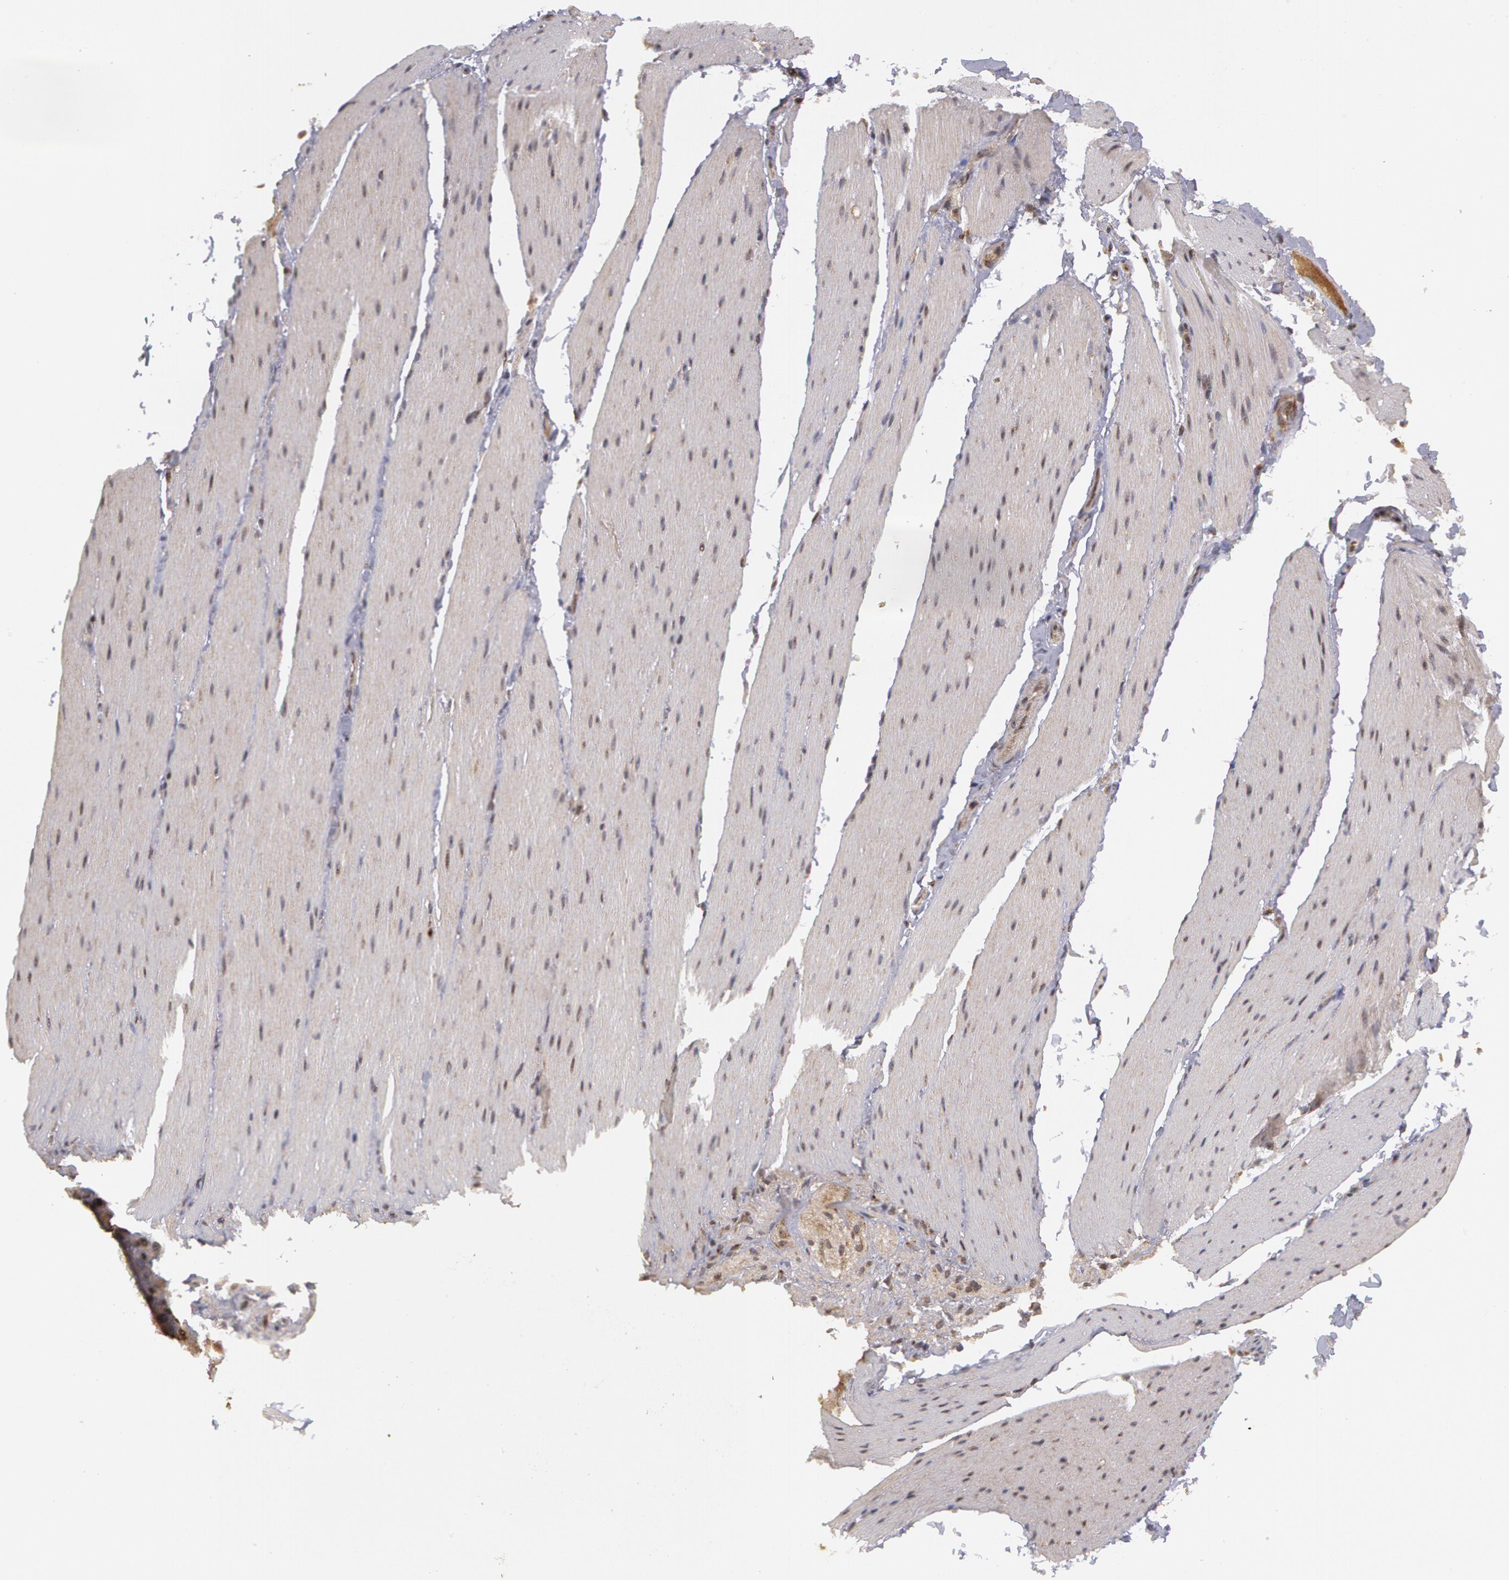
{"staining": {"intensity": "negative", "quantity": "none", "location": "none"}, "tissue": "smooth muscle", "cell_type": "Smooth muscle cells", "image_type": "normal", "snomed": [{"axis": "morphology", "description": "Normal tissue, NOS"}, {"axis": "topography", "description": "Duodenum"}], "caption": "DAB immunohistochemical staining of normal human smooth muscle shows no significant staining in smooth muscle cells. (Immunohistochemistry (ihc), brightfield microscopy, high magnification).", "gene": "STX5", "patient": {"sex": "male", "age": 63}}